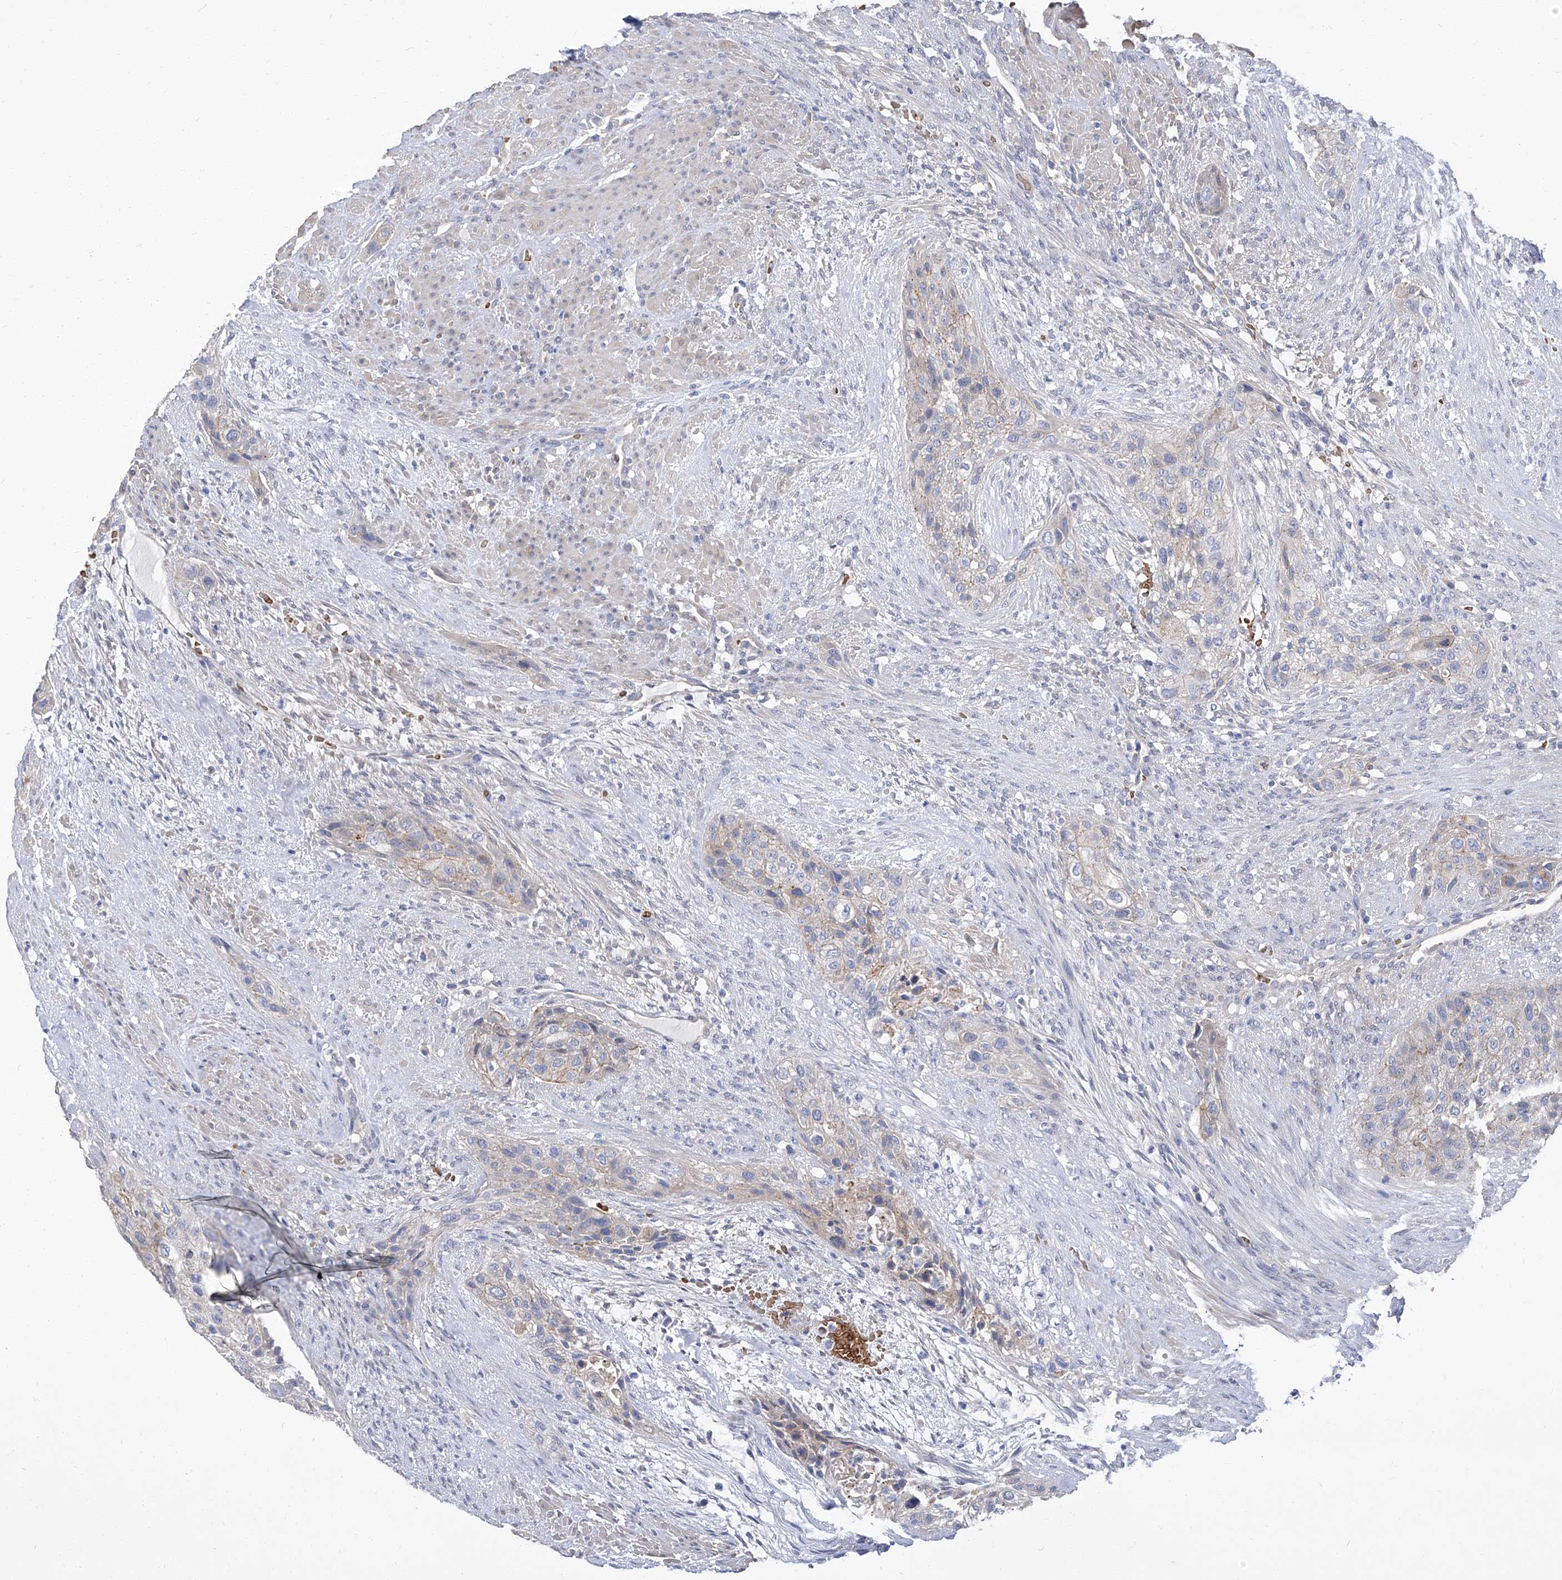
{"staining": {"intensity": "negative", "quantity": "none", "location": "none"}, "tissue": "urothelial cancer", "cell_type": "Tumor cells", "image_type": "cancer", "snomed": [{"axis": "morphology", "description": "Urothelial carcinoma, High grade"}, {"axis": "topography", "description": "Urinary bladder"}], "caption": "Tumor cells are negative for protein expression in human urothelial carcinoma (high-grade).", "gene": "PARD3", "patient": {"sex": "male", "age": 35}}